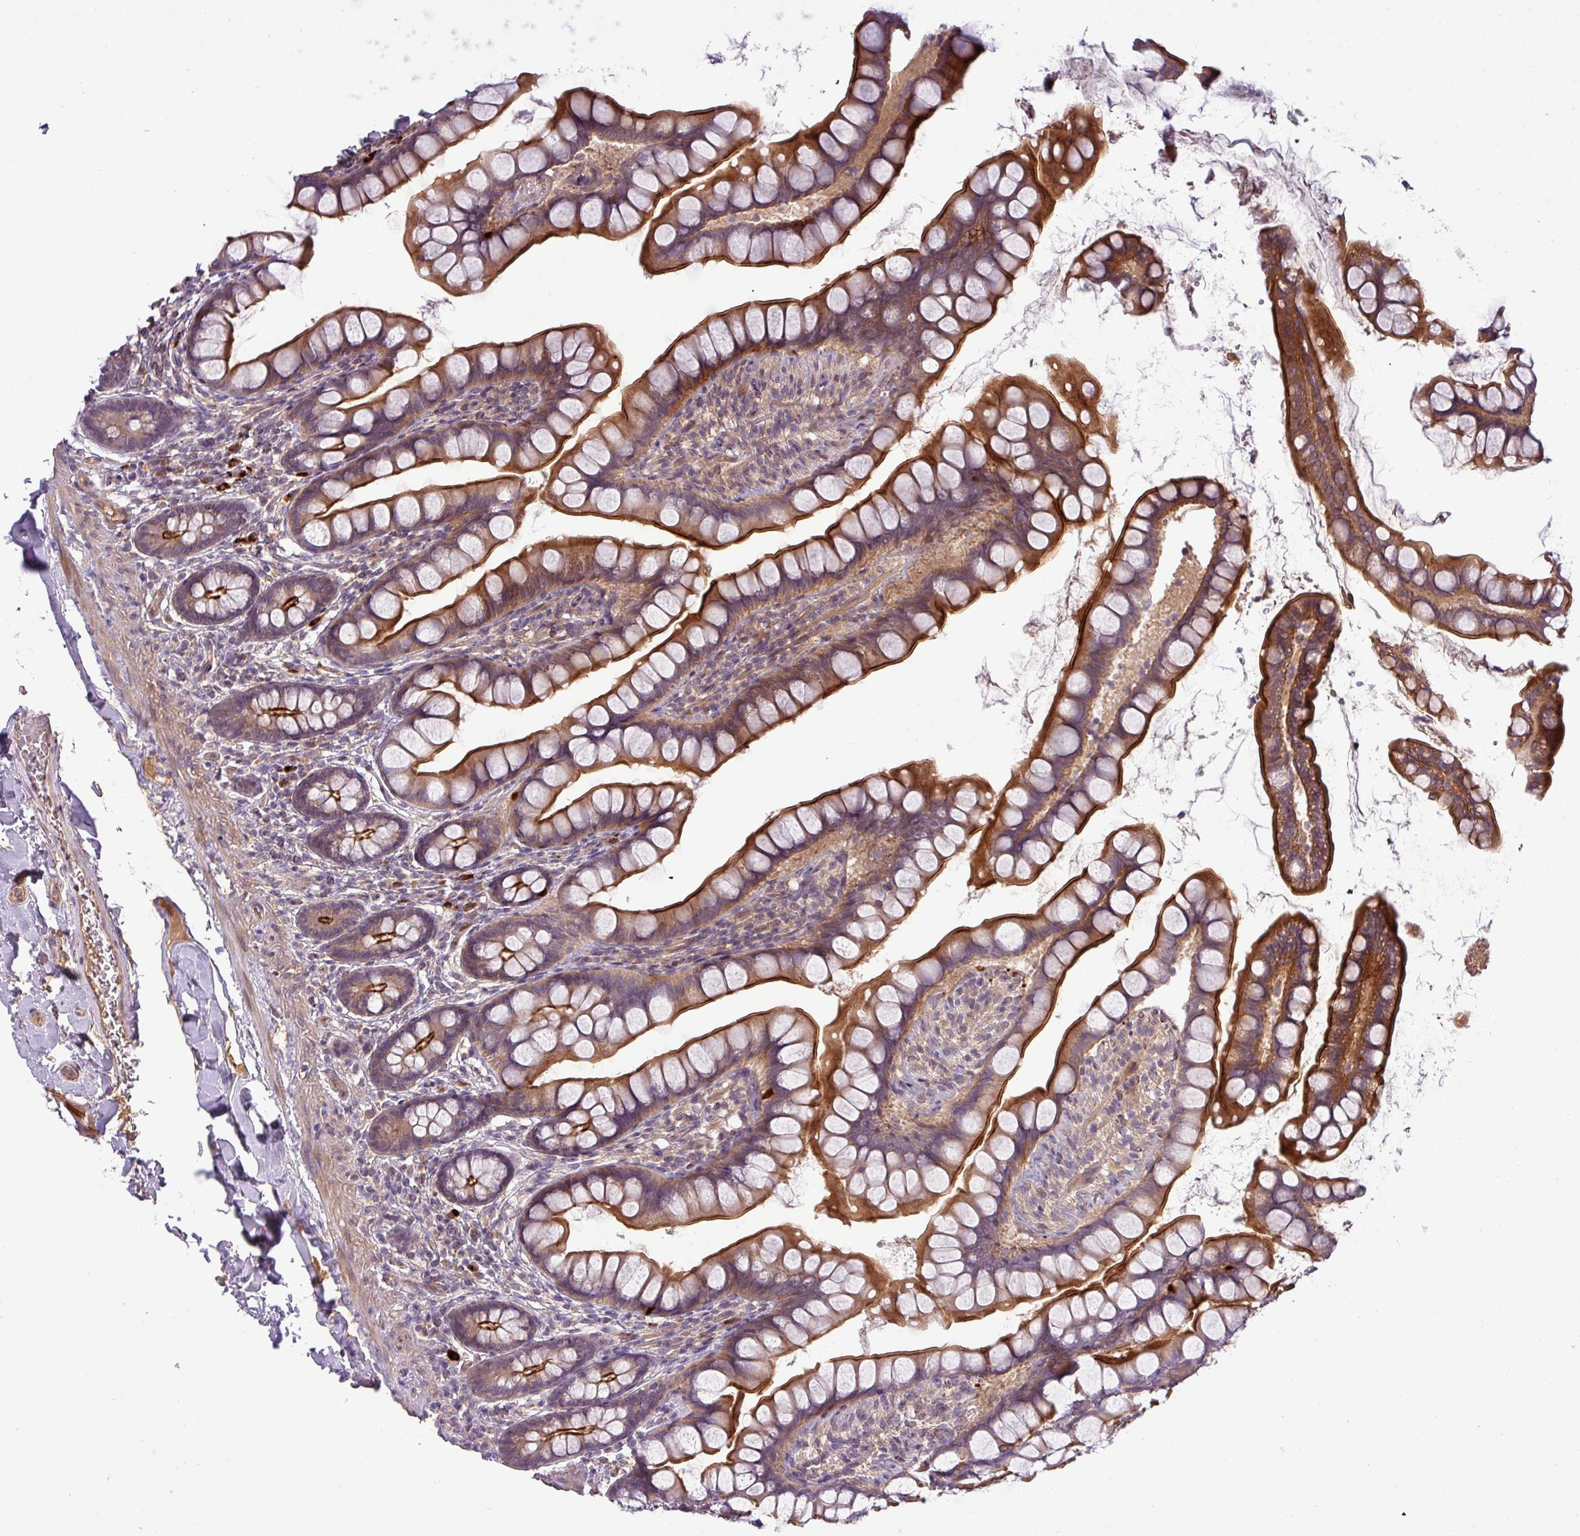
{"staining": {"intensity": "strong", "quantity": "25%-75%", "location": "cytoplasmic/membranous"}, "tissue": "small intestine", "cell_type": "Glandular cells", "image_type": "normal", "snomed": [{"axis": "morphology", "description": "Normal tissue, NOS"}, {"axis": "topography", "description": "Small intestine"}], "caption": "A photomicrograph showing strong cytoplasmic/membranous positivity in approximately 25%-75% of glandular cells in unremarkable small intestine, as visualized by brown immunohistochemical staining.", "gene": "PAPLN", "patient": {"sex": "male", "age": 70}}